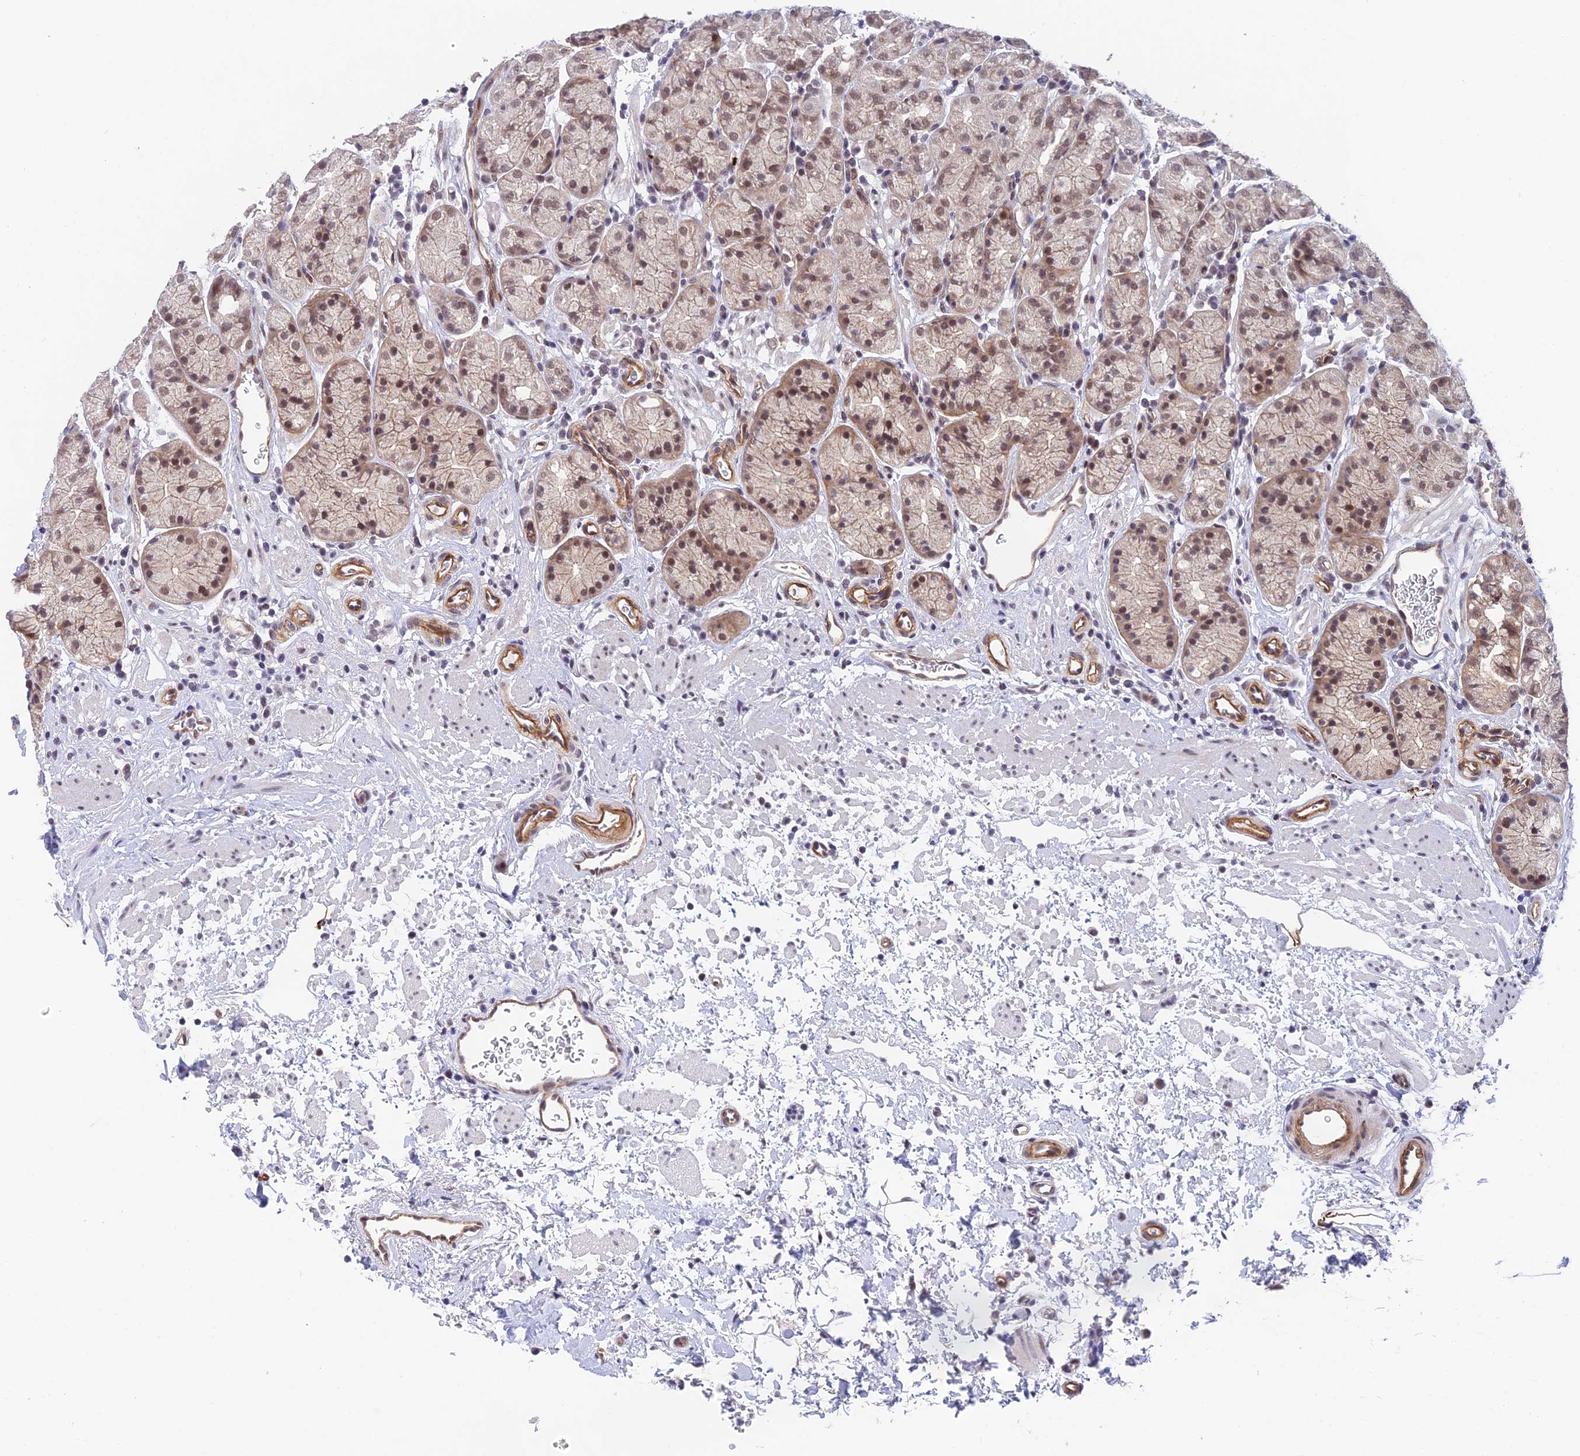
{"staining": {"intensity": "moderate", "quantity": "25%-75%", "location": "cytoplasmic/membranous,nuclear"}, "tissue": "stomach", "cell_type": "Glandular cells", "image_type": "normal", "snomed": [{"axis": "morphology", "description": "Normal tissue, NOS"}, {"axis": "topography", "description": "Stomach"}], "caption": "Immunohistochemical staining of benign human stomach reveals moderate cytoplasmic/membranous,nuclear protein positivity in approximately 25%-75% of glandular cells. The protein is stained brown, and the nuclei are stained in blue (DAB (3,3'-diaminobenzidine) IHC with brightfield microscopy, high magnification).", "gene": "NSMCE1", "patient": {"sex": "male", "age": 63}}